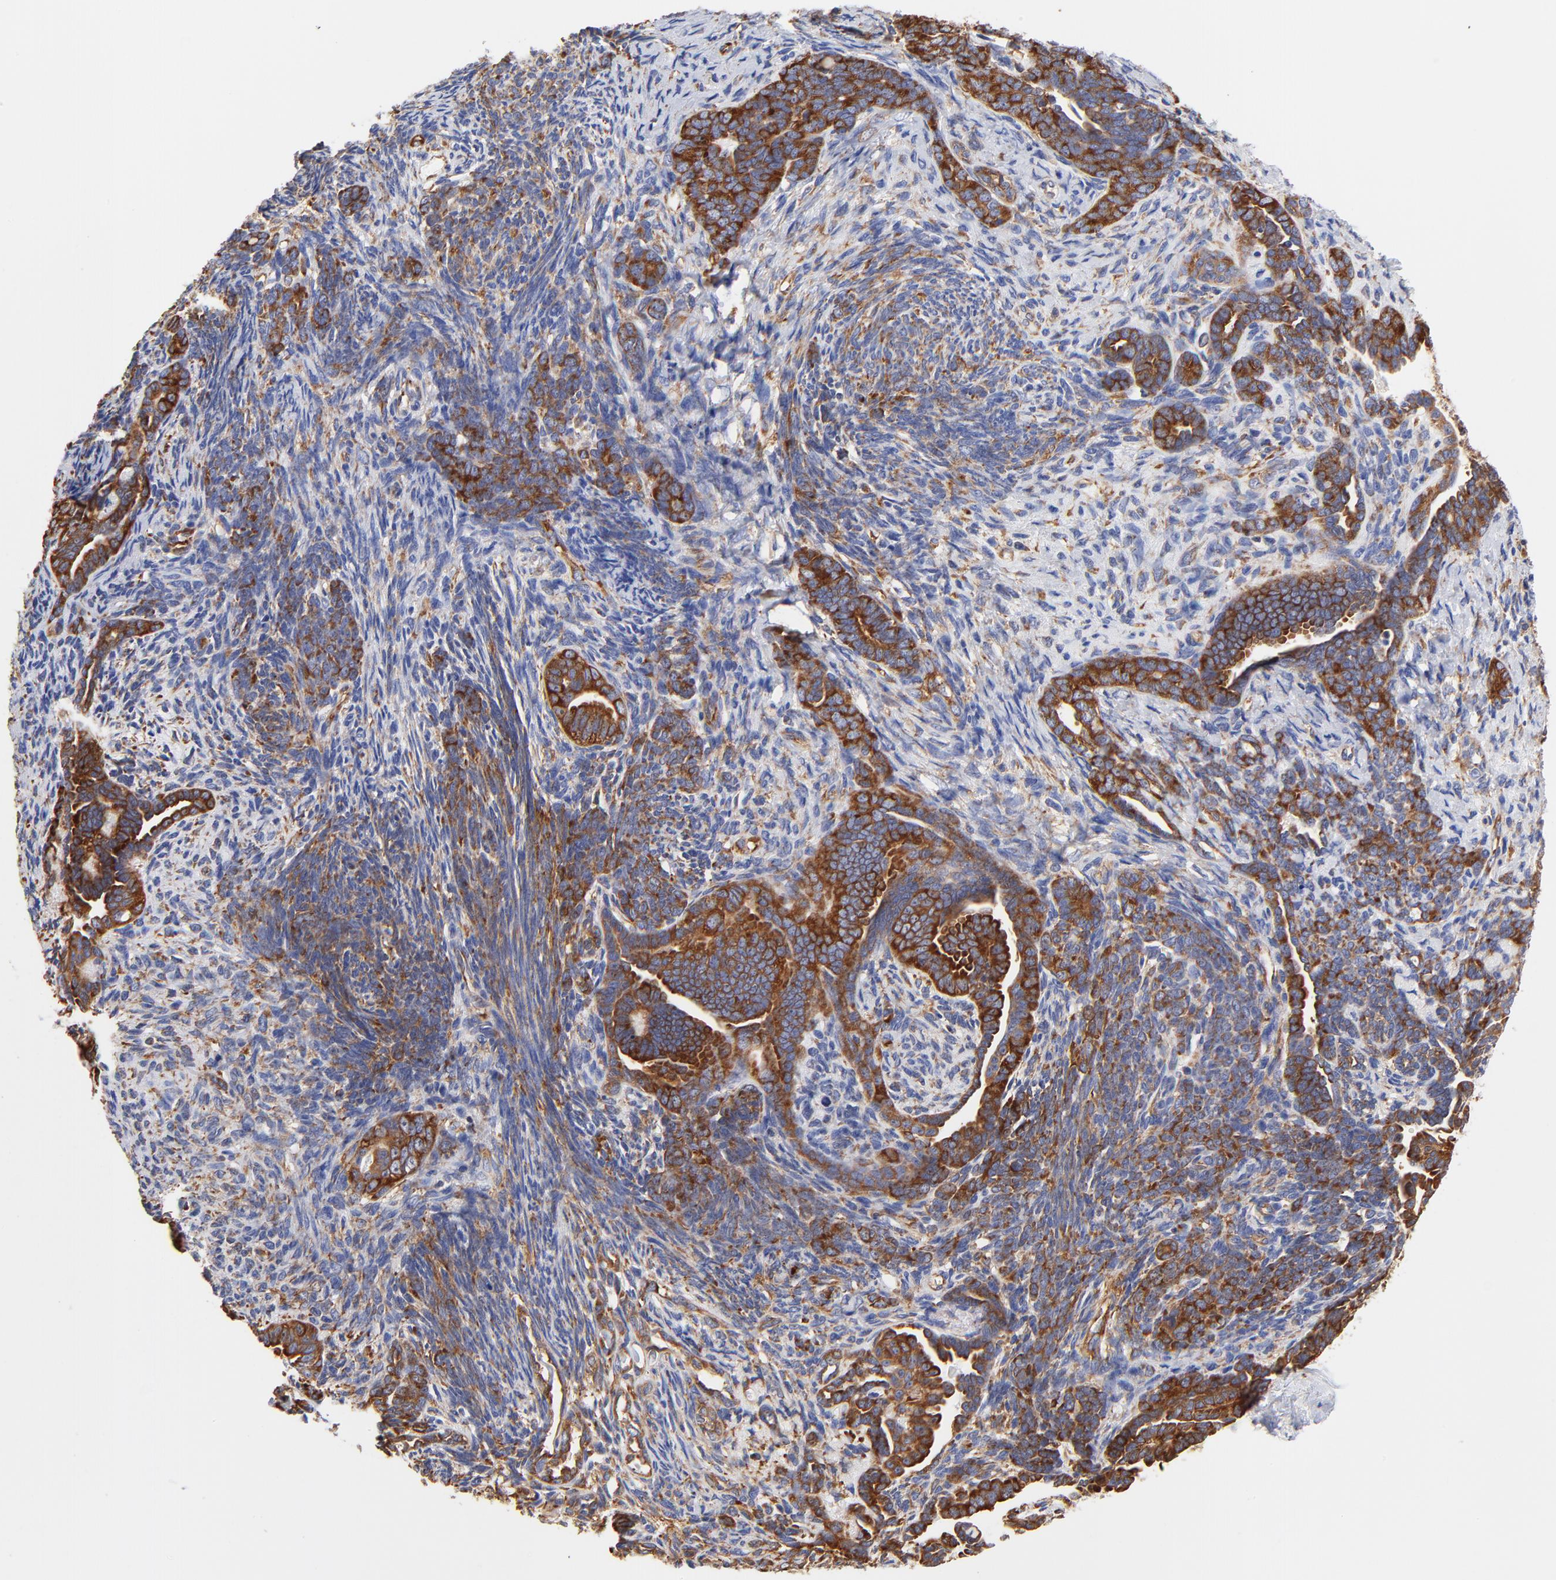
{"staining": {"intensity": "strong", "quantity": ">75%", "location": "cytoplasmic/membranous"}, "tissue": "endometrial cancer", "cell_type": "Tumor cells", "image_type": "cancer", "snomed": [{"axis": "morphology", "description": "Neoplasm, malignant, NOS"}, {"axis": "topography", "description": "Endometrium"}], "caption": "The photomicrograph reveals staining of malignant neoplasm (endometrial), revealing strong cytoplasmic/membranous protein expression (brown color) within tumor cells.", "gene": "RPL27", "patient": {"sex": "female", "age": 74}}